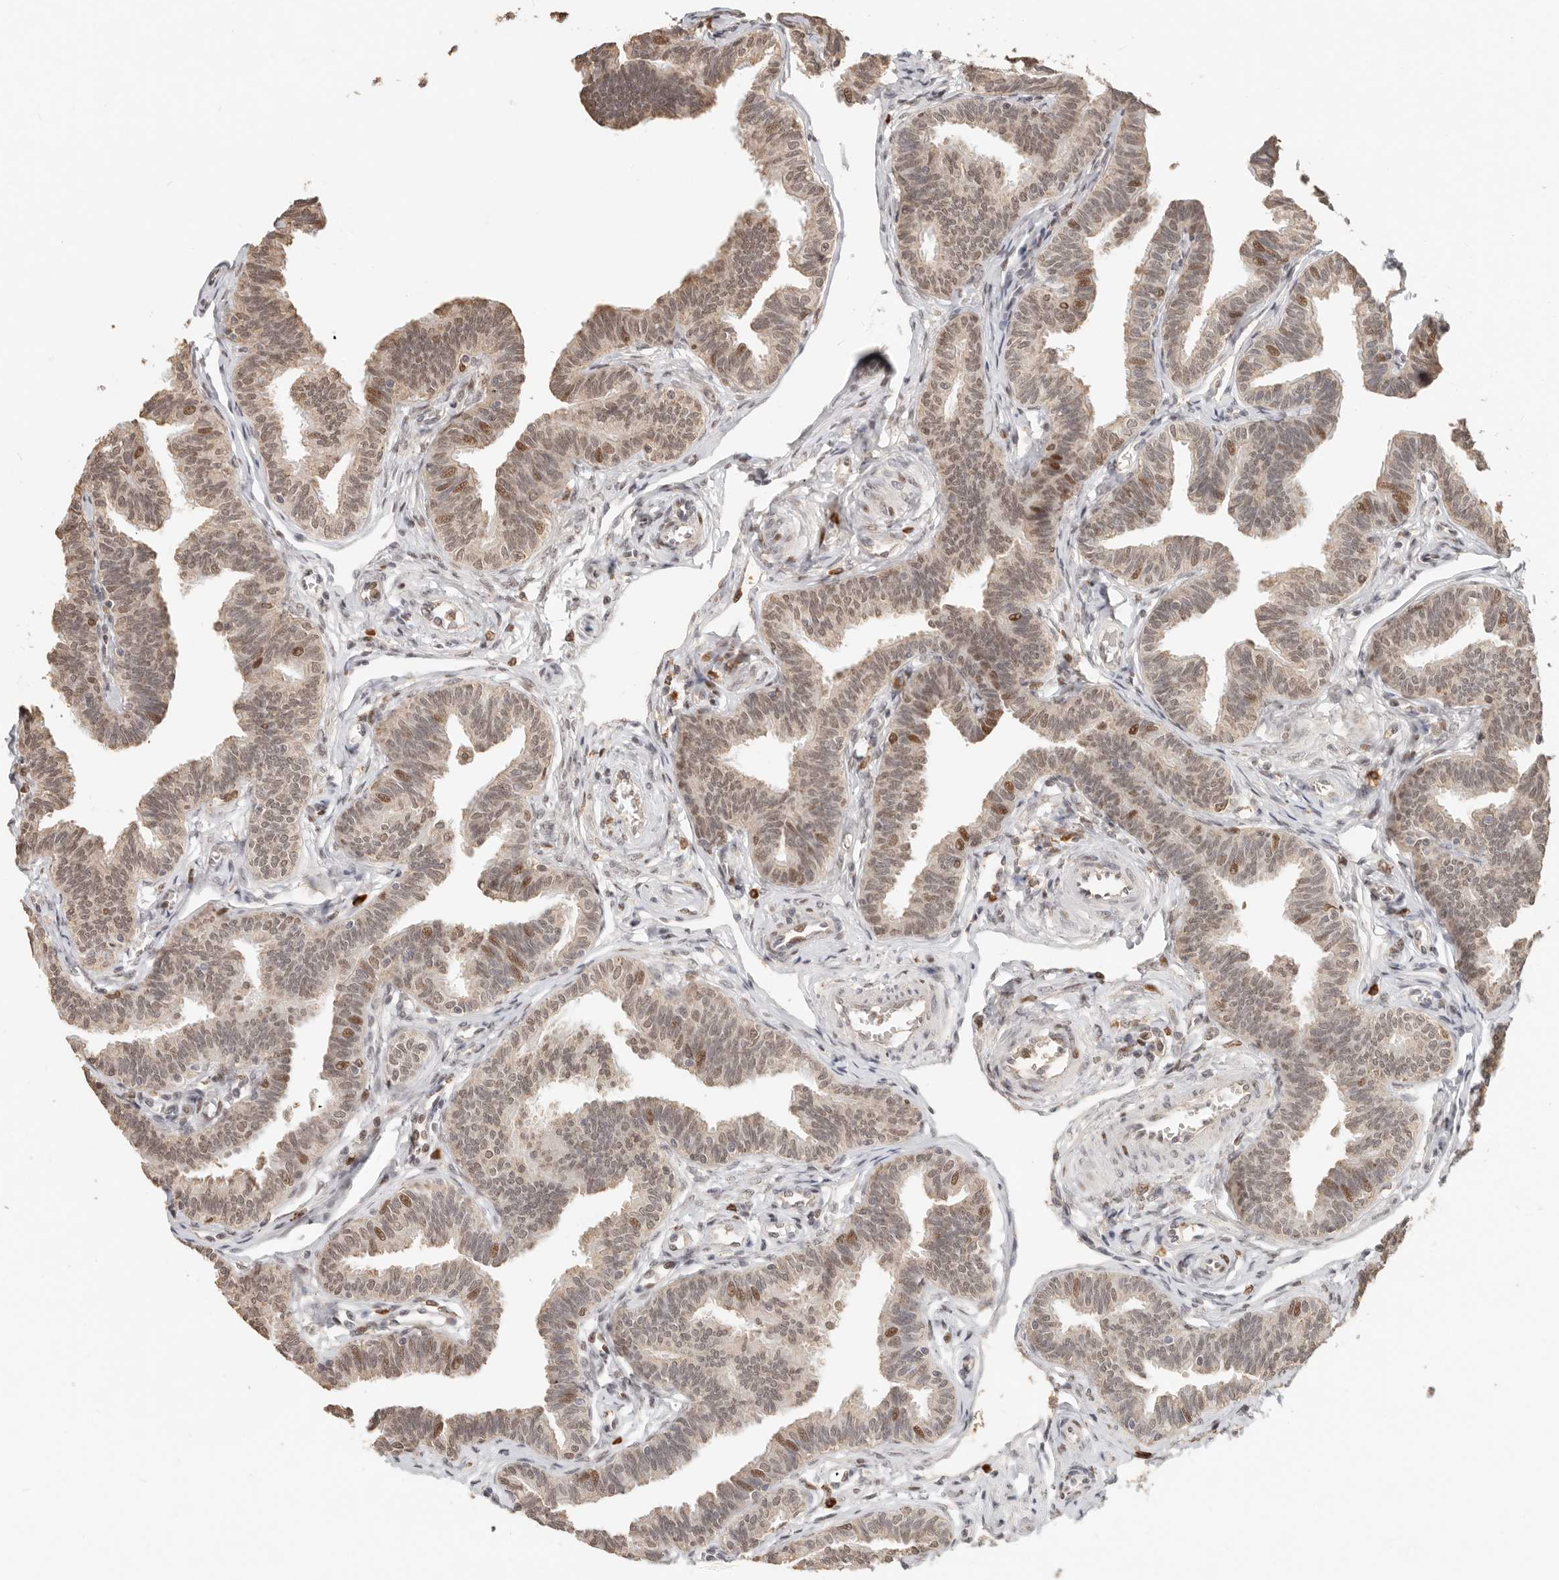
{"staining": {"intensity": "moderate", "quantity": "25%-75%", "location": "nuclear"}, "tissue": "fallopian tube", "cell_type": "Glandular cells", "image_type": "normal", "snomed": [{"axis": "morphology", "description": "Normal tissue, NOS"}, {"axis": "topography", "description": "Fallopian tube"}, {"axis": "topography", "description": "Ovary"}], "caption": "Normal fallopian tube displays moderate nuclear positivity in approximately 25%-75% of glandular cells (Brightfield microscopy of DAB IHC at high magnification)..", "gene": "NPAS2", "patient": {"sex": "female", "age": 23}}